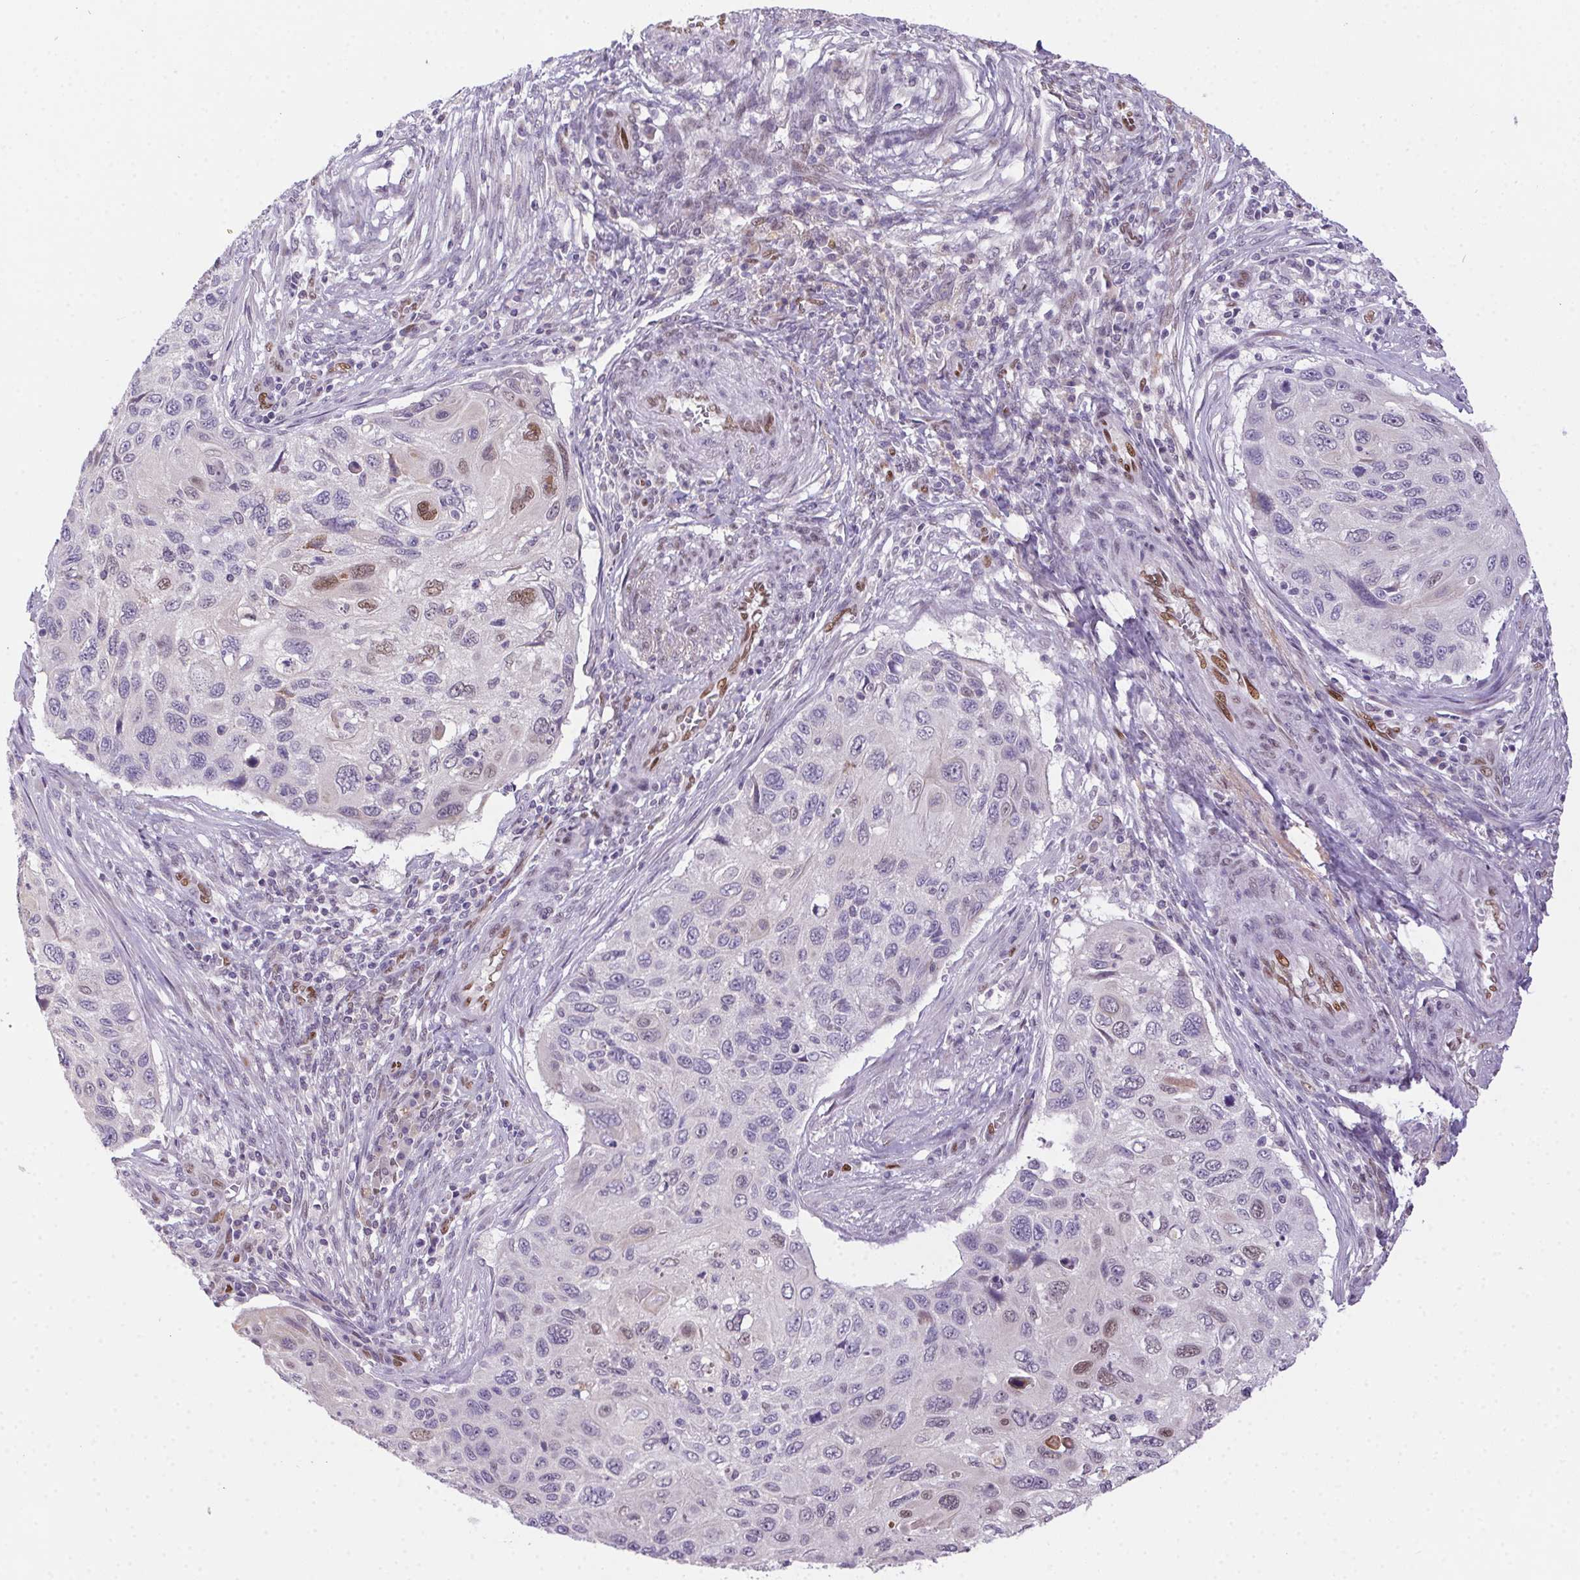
{"staining": {"intensity": "weak", "quantity": "<25%", "location": "nuclear"}, "tissue": "cervical cancer", "cell_type": "Tumor cells", "image_type": "cancer", "snomed": [{"axis": "morphology", "description": "Squamous cell carcinoma, NOS"}, {"axis": "topography", "description": "Cervix"}], "caption": "High magnification brightfield microscopy of cervical squamous cell carcinoma stained with DAB (3,3'-diaminobenzidine) (brown) and counterstained with hematoxylin (blue): tumor cells show no significant staining.", "gene": "SP9", "patient": {"sex": "female", "age": 70}}